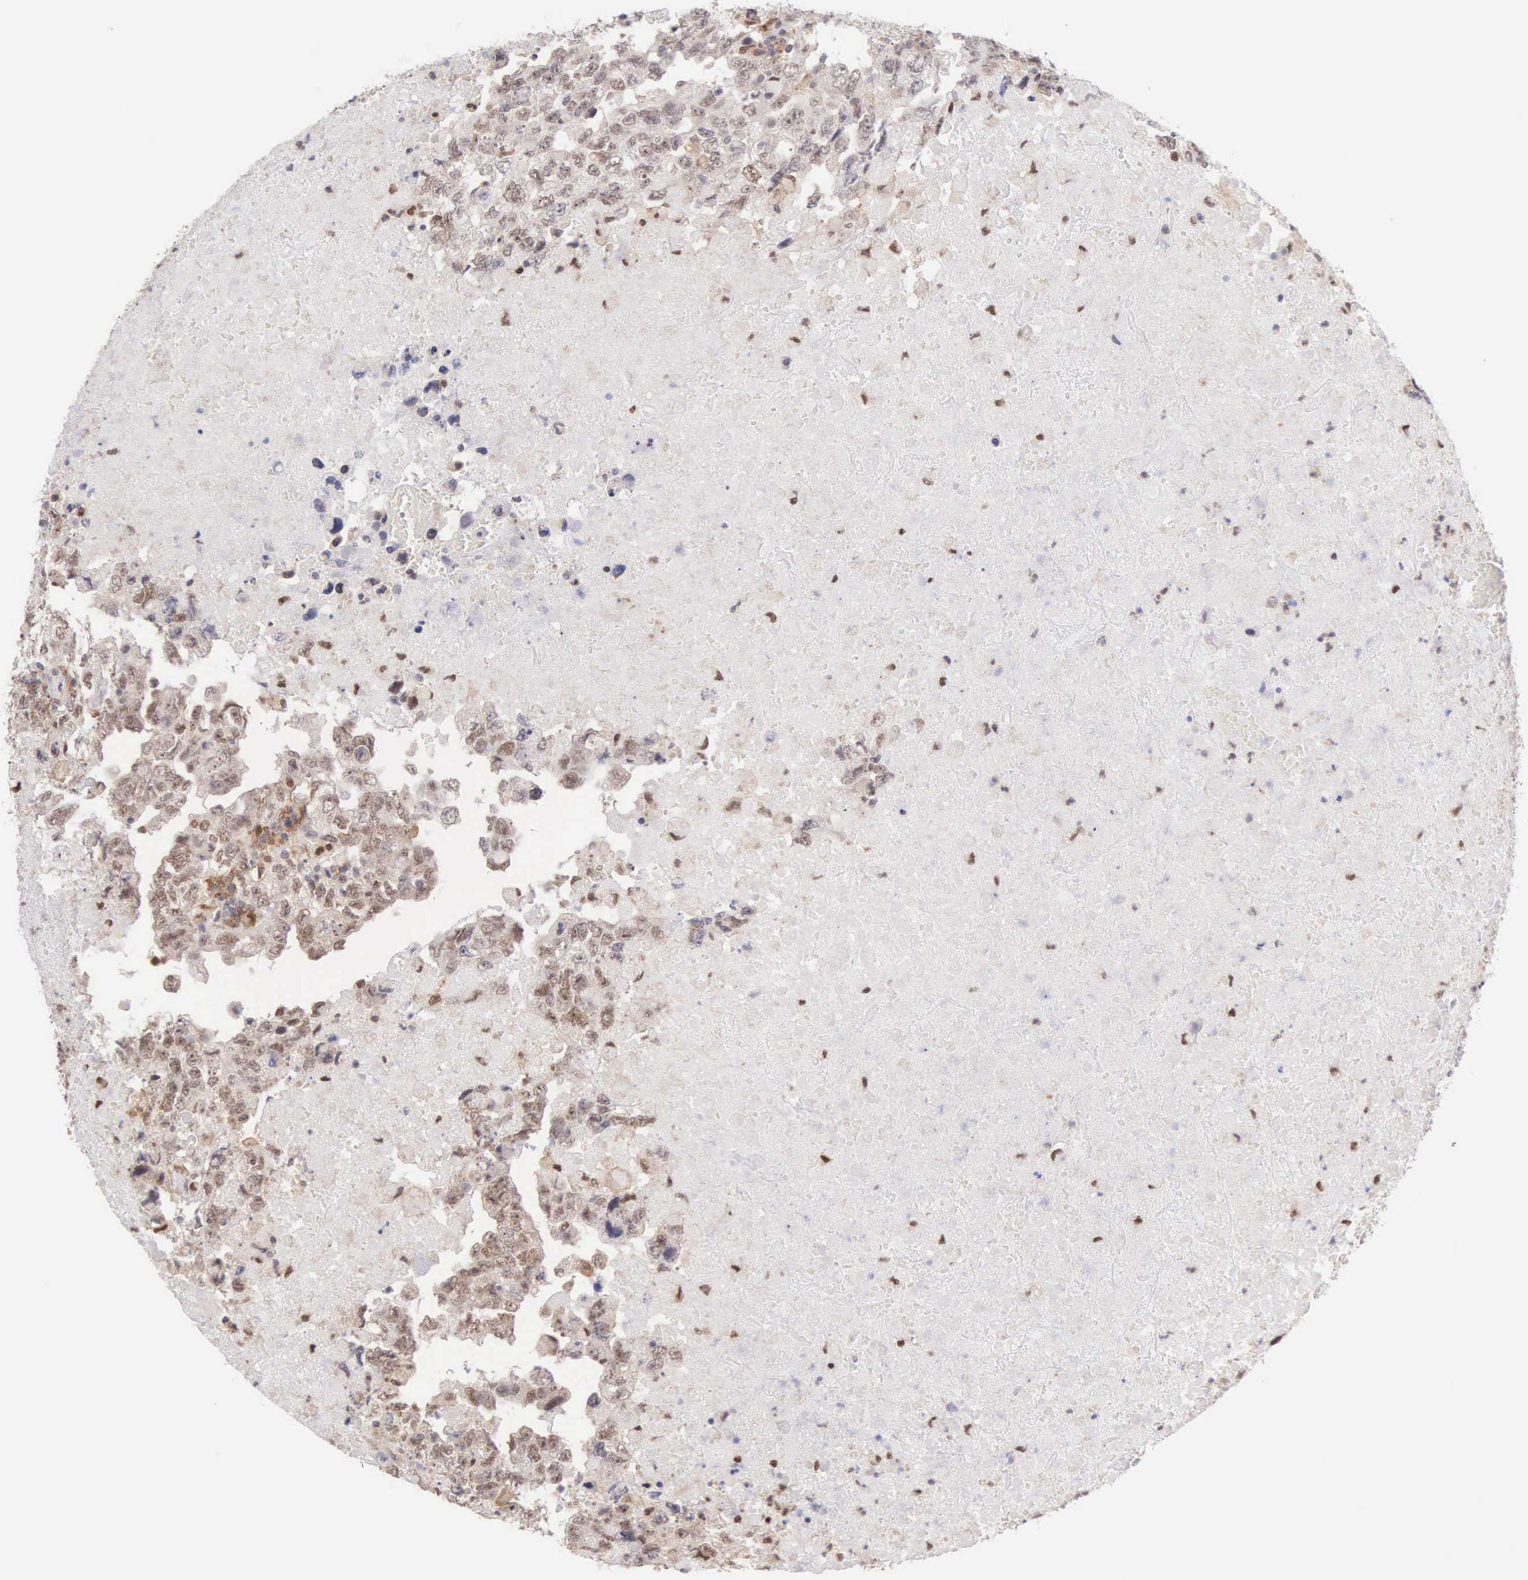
{"staining": {"intensity": "weak", "quantity": "<25%", "location": "nuclear"}, "tissue": "testis cancer", "cell_type": "Tumor cells", "image_type": "cancer", "snomed": [{"axis": "morphology", "description": "Carcinoma, Embryonal, NOS"}, {"axis": "topography", "description": "Testis"}], "caption": "High magnification brightfield microscopy of testis cancer stained with DAB (brown) and counterstained with hematoxylin (blue): tumor cells show no significant expression.", "gene": "GRK3", "patient": {"sex": "male", "age": 36}}